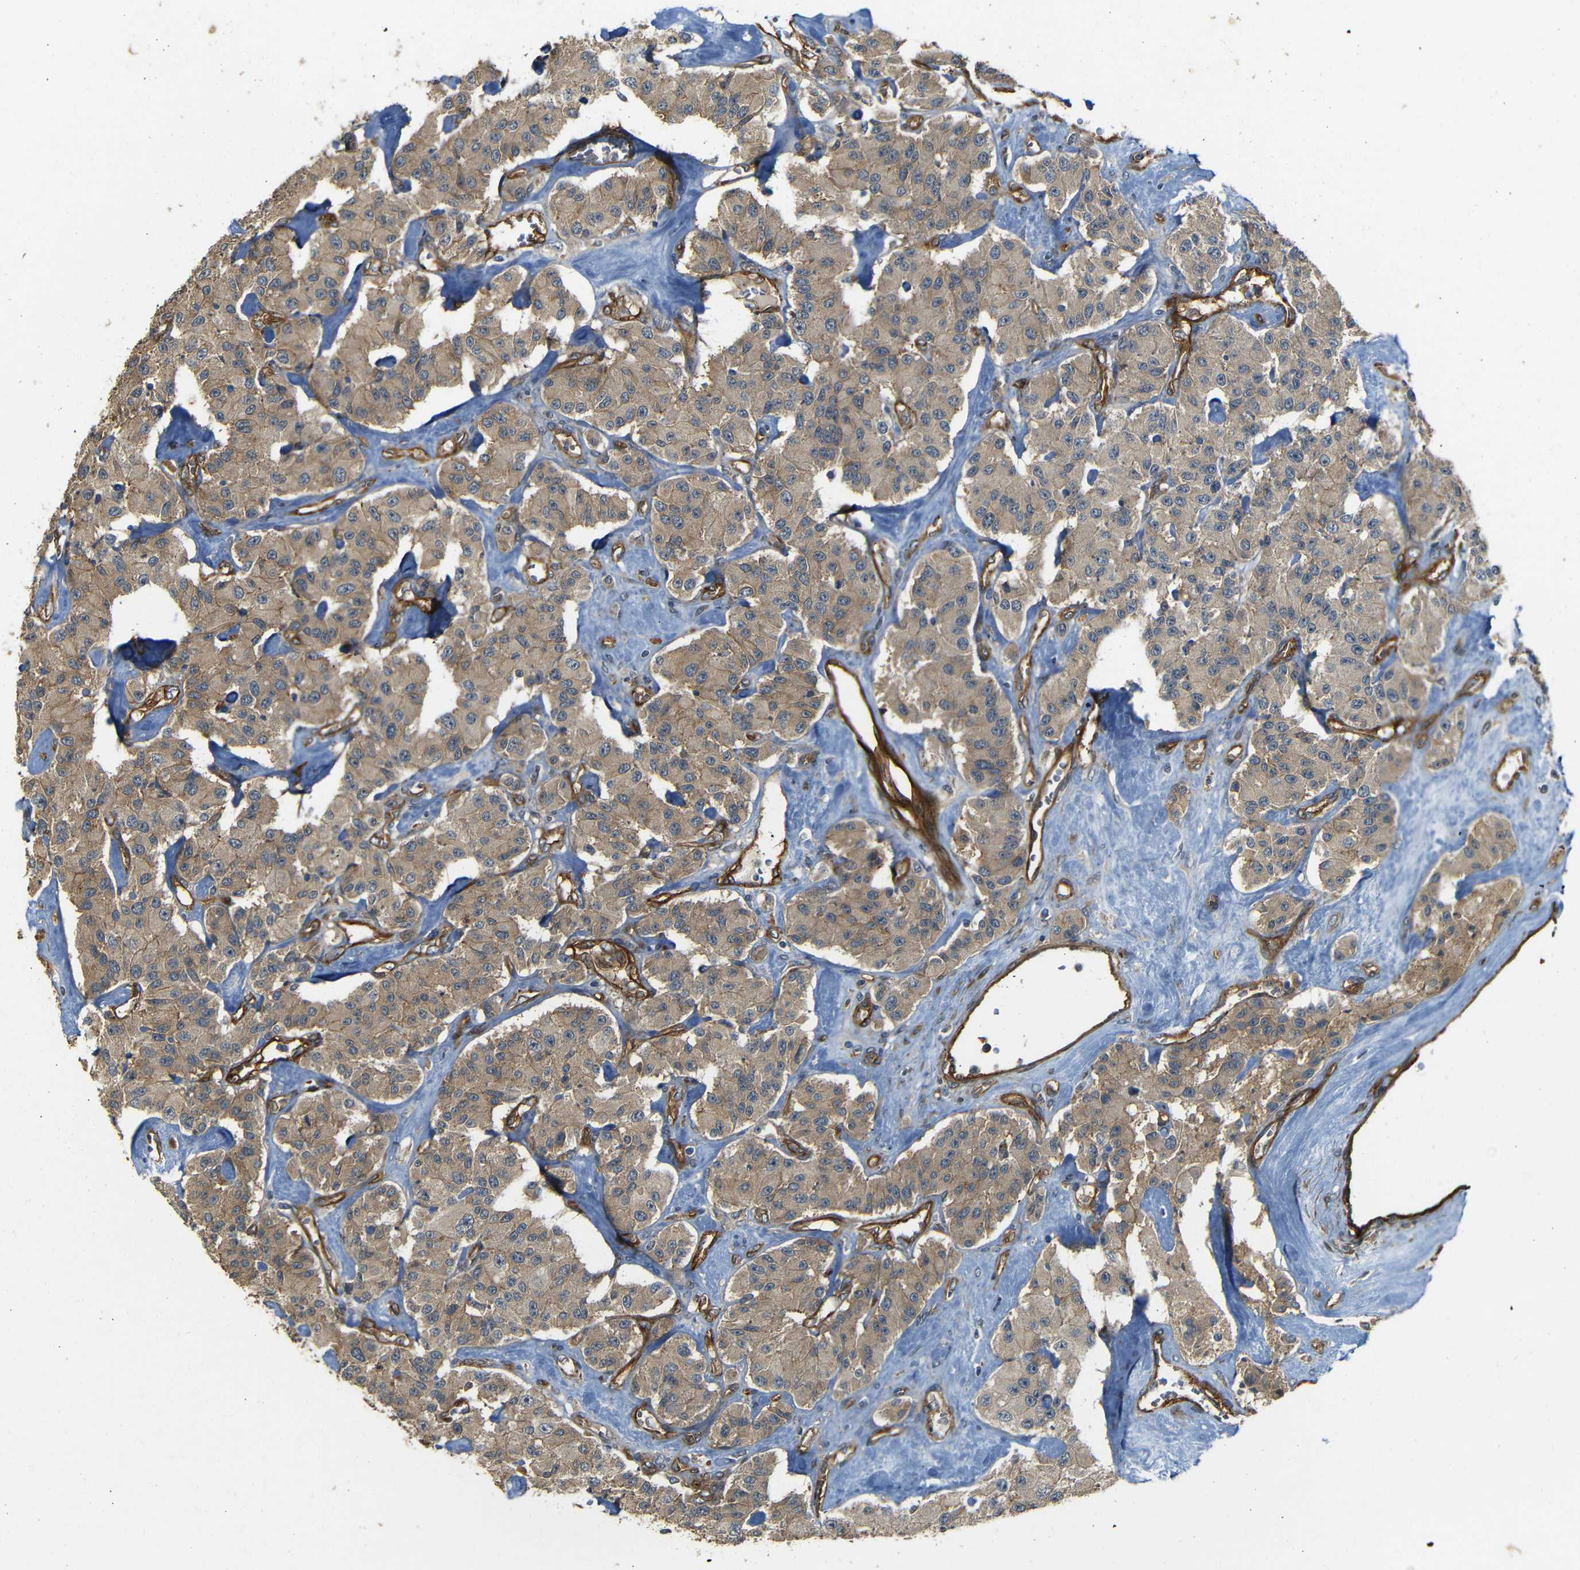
{"staining": {"intensity": "moderate", "quantity": ">75%", "location": "cytoplasmic/membranous"}, "tissue": "carcinoid", "cell_type": "Tumor cells", "image_type": "cancer", "snomed": [{"axis": "morphology", "description": "Carcinoid, malignant, NOS"}, {"axis": "topography", "description": "Pancreas"}], "caption": "There is medium levels of moderate cytoplasmic/membranous positivity in tumor cells of carcinoid, as demonstrated by immunohistochemical staining (brown color).", "gene": "RELL1", "patient": {"sex": "male", "age": 41}}